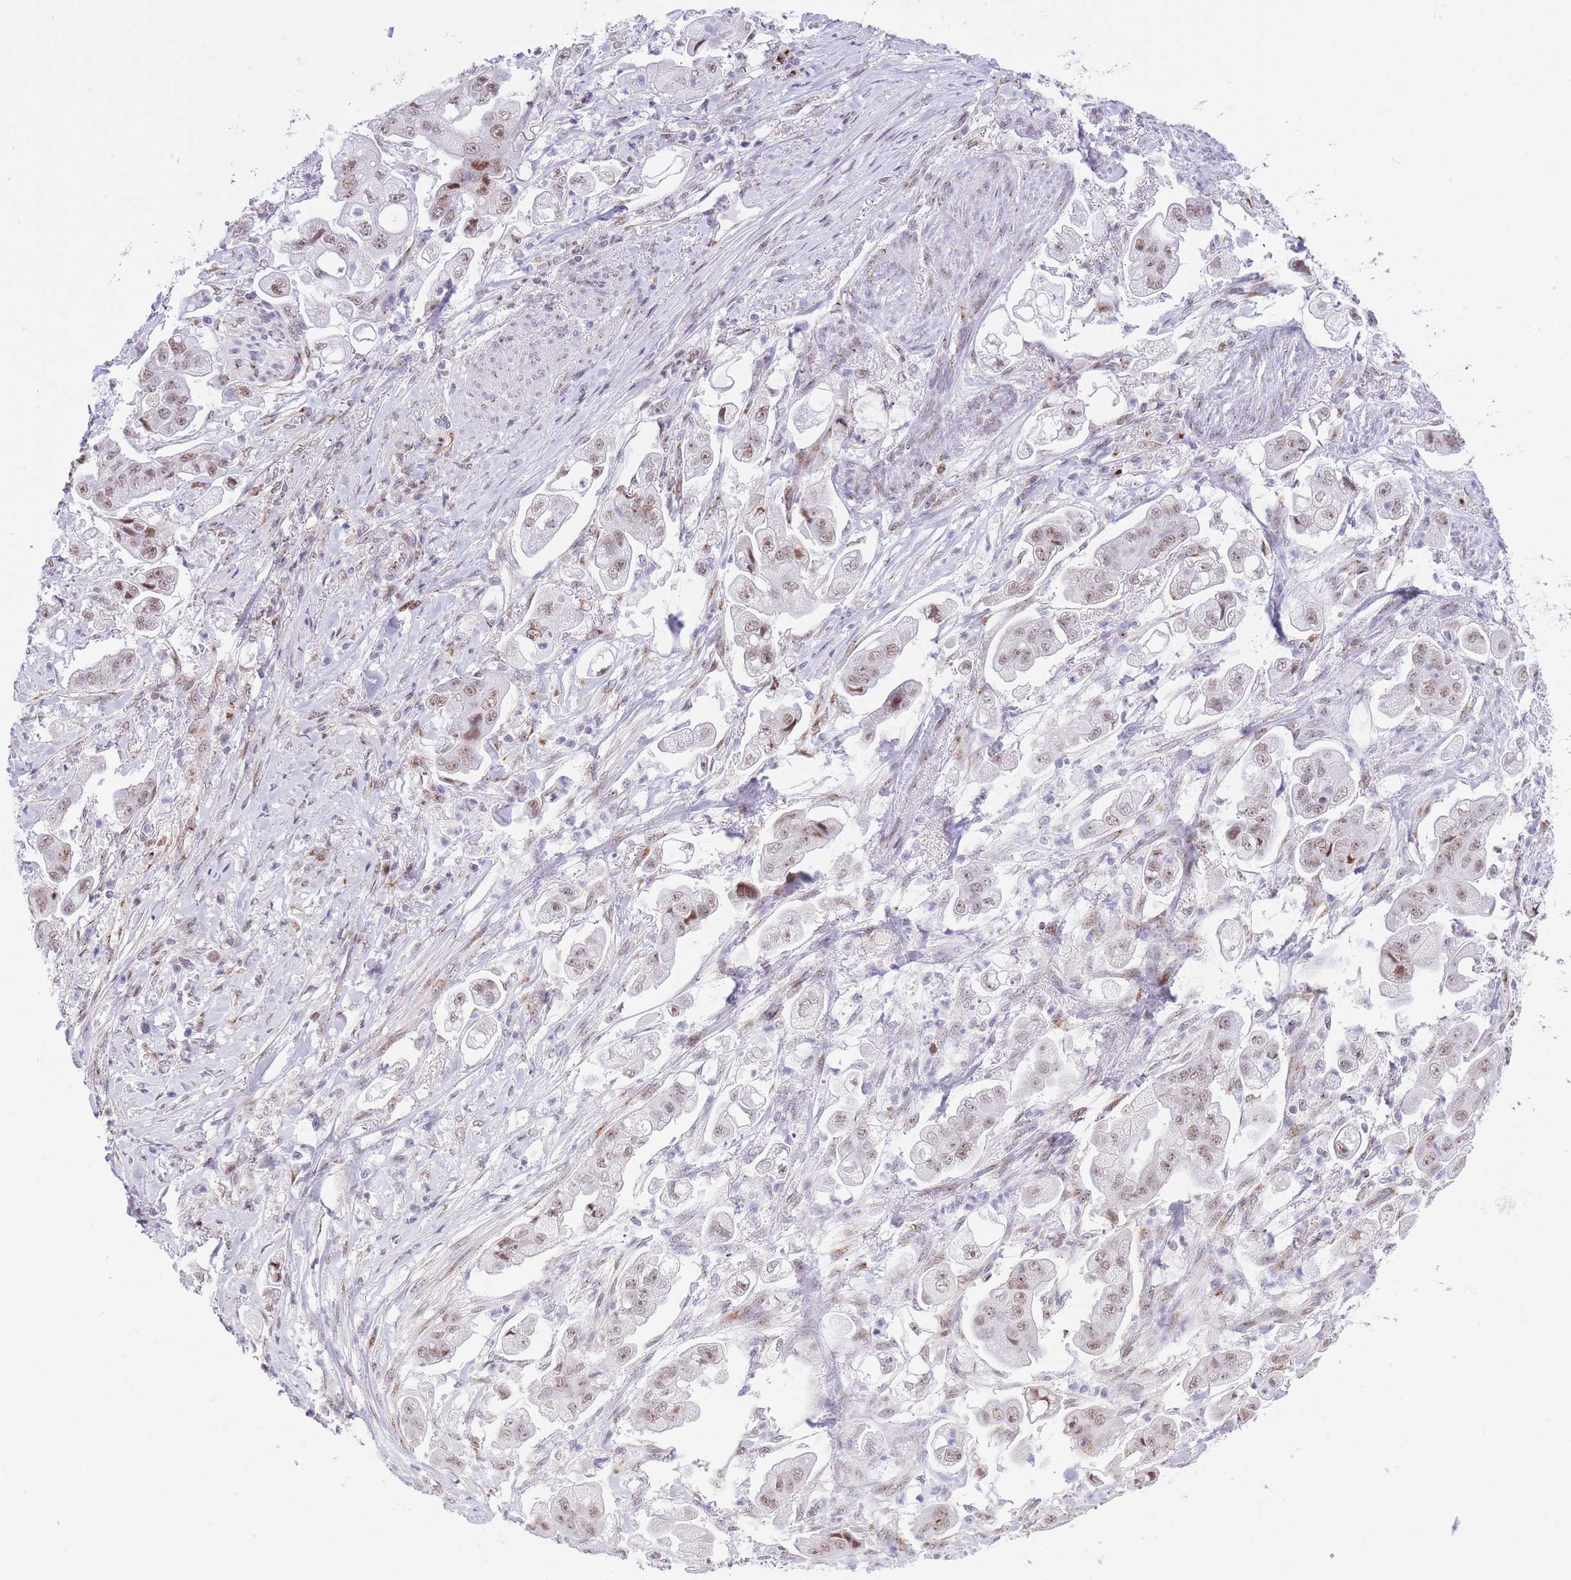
{"staining": {"intensity": "moderate", "quantity": "25%-75%", "location": "nuclear"}, "tissue": "stomach cancer", "cell_type": "Tumor cells", "image_type": "cancer", "snomed": [{"axis": "morphology", "description": "Adenocarcinoma, NOS"}, {"axis": "topography", "description": "Stomach"}], "caption": "Stomach adenocarcinoma stained with a brown dye exhibits moderate nuclear positive staining in about 25%-75% of tumor cells.", "gene": "INO80C", "patient": {"sex": "male", "age": 62}}